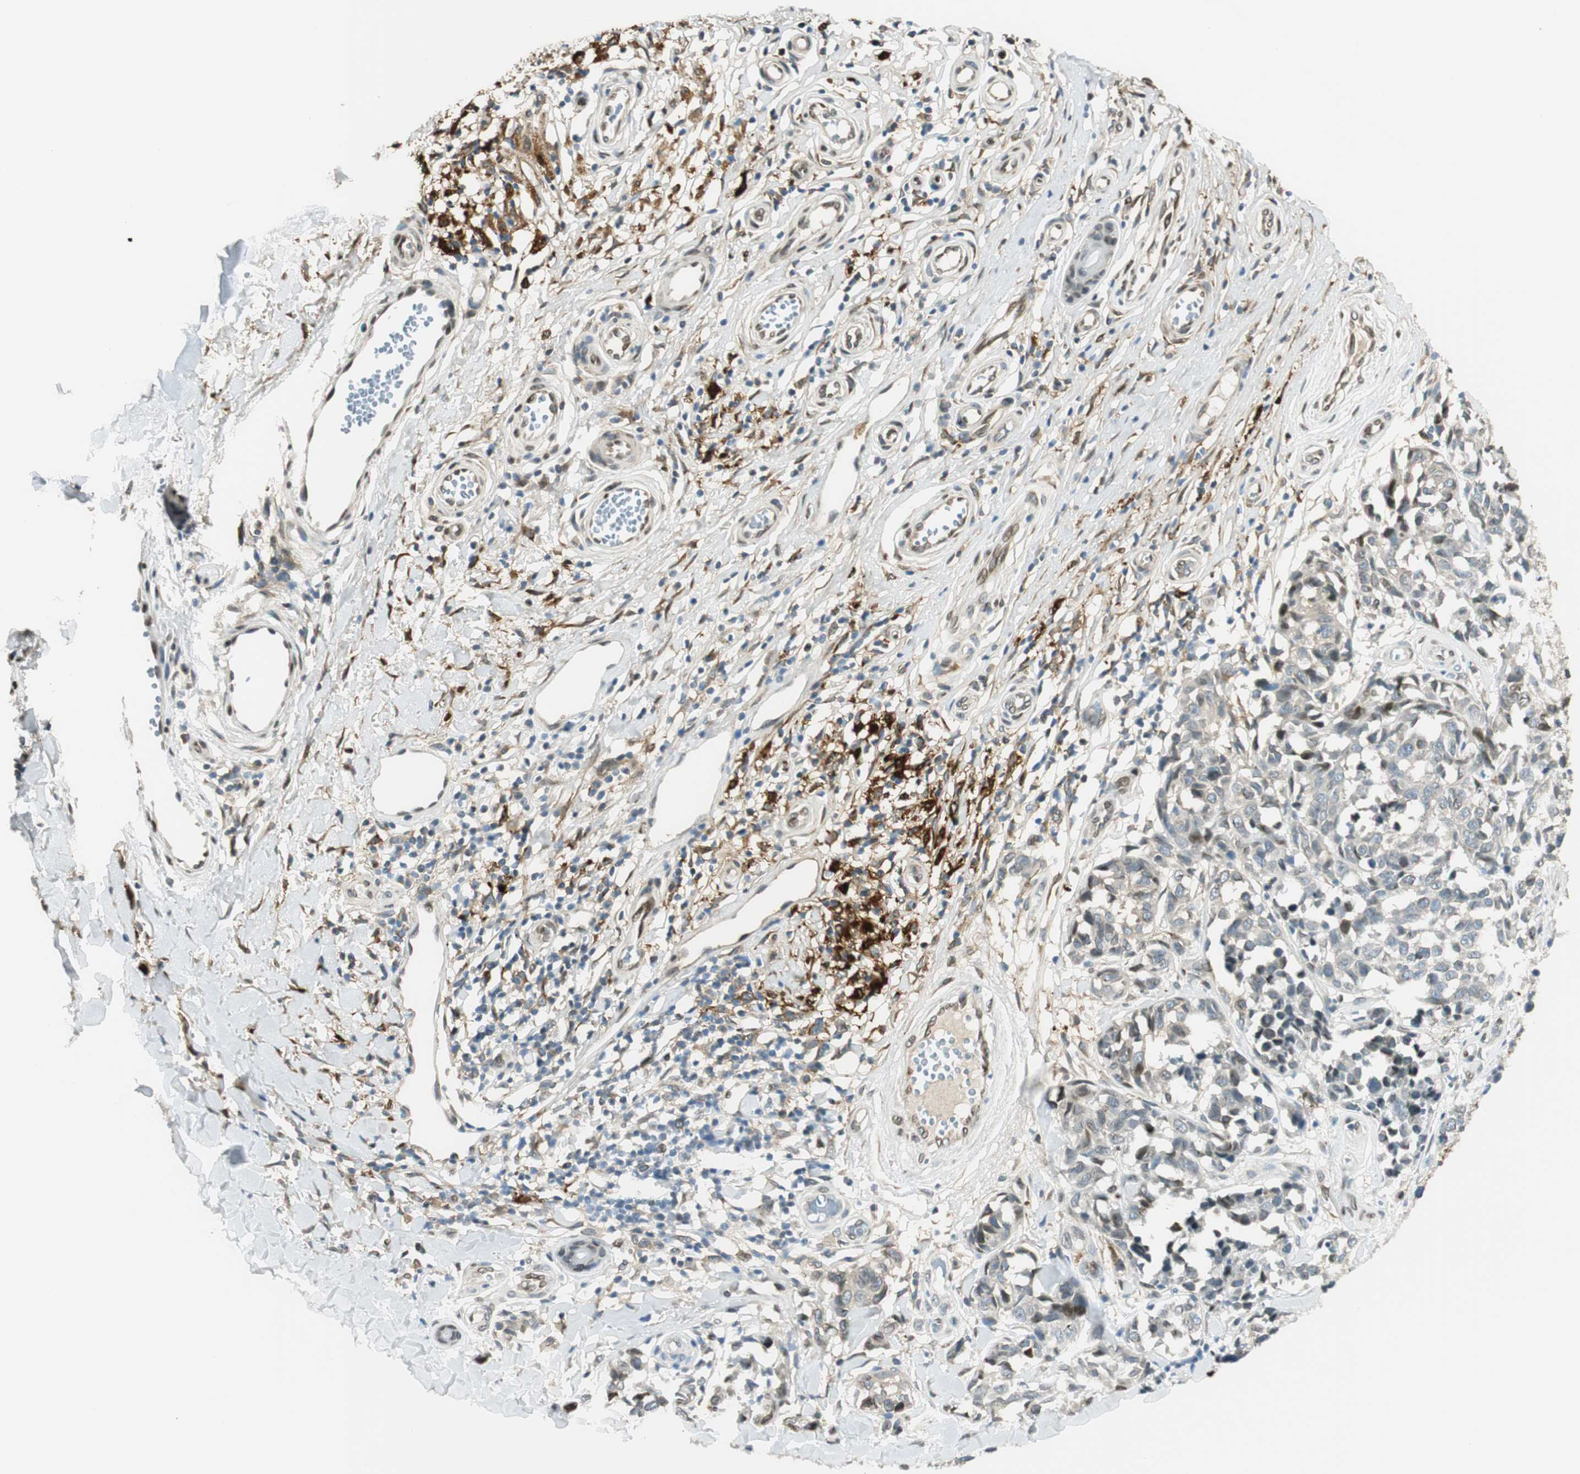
{"staining": {"intensity": "negative", "quantity": "none", "location": "none"}, "tissue": "melanoma", "cell_type": "Tumor cells", "image_type": "cancer", "snomed": [{"axis": "morphology", "description": "Malignant melanoma, NOS"}, {"axis": "topography", "description": "Skin"}], "caption": "A high-resolution histopathology image shows immunohistochemistry (IHC) staining of melanoma, which displays no significant expression in tumor cells.", "gene": "TMEM260", "patient": {"sex": "female", "age": 64}}